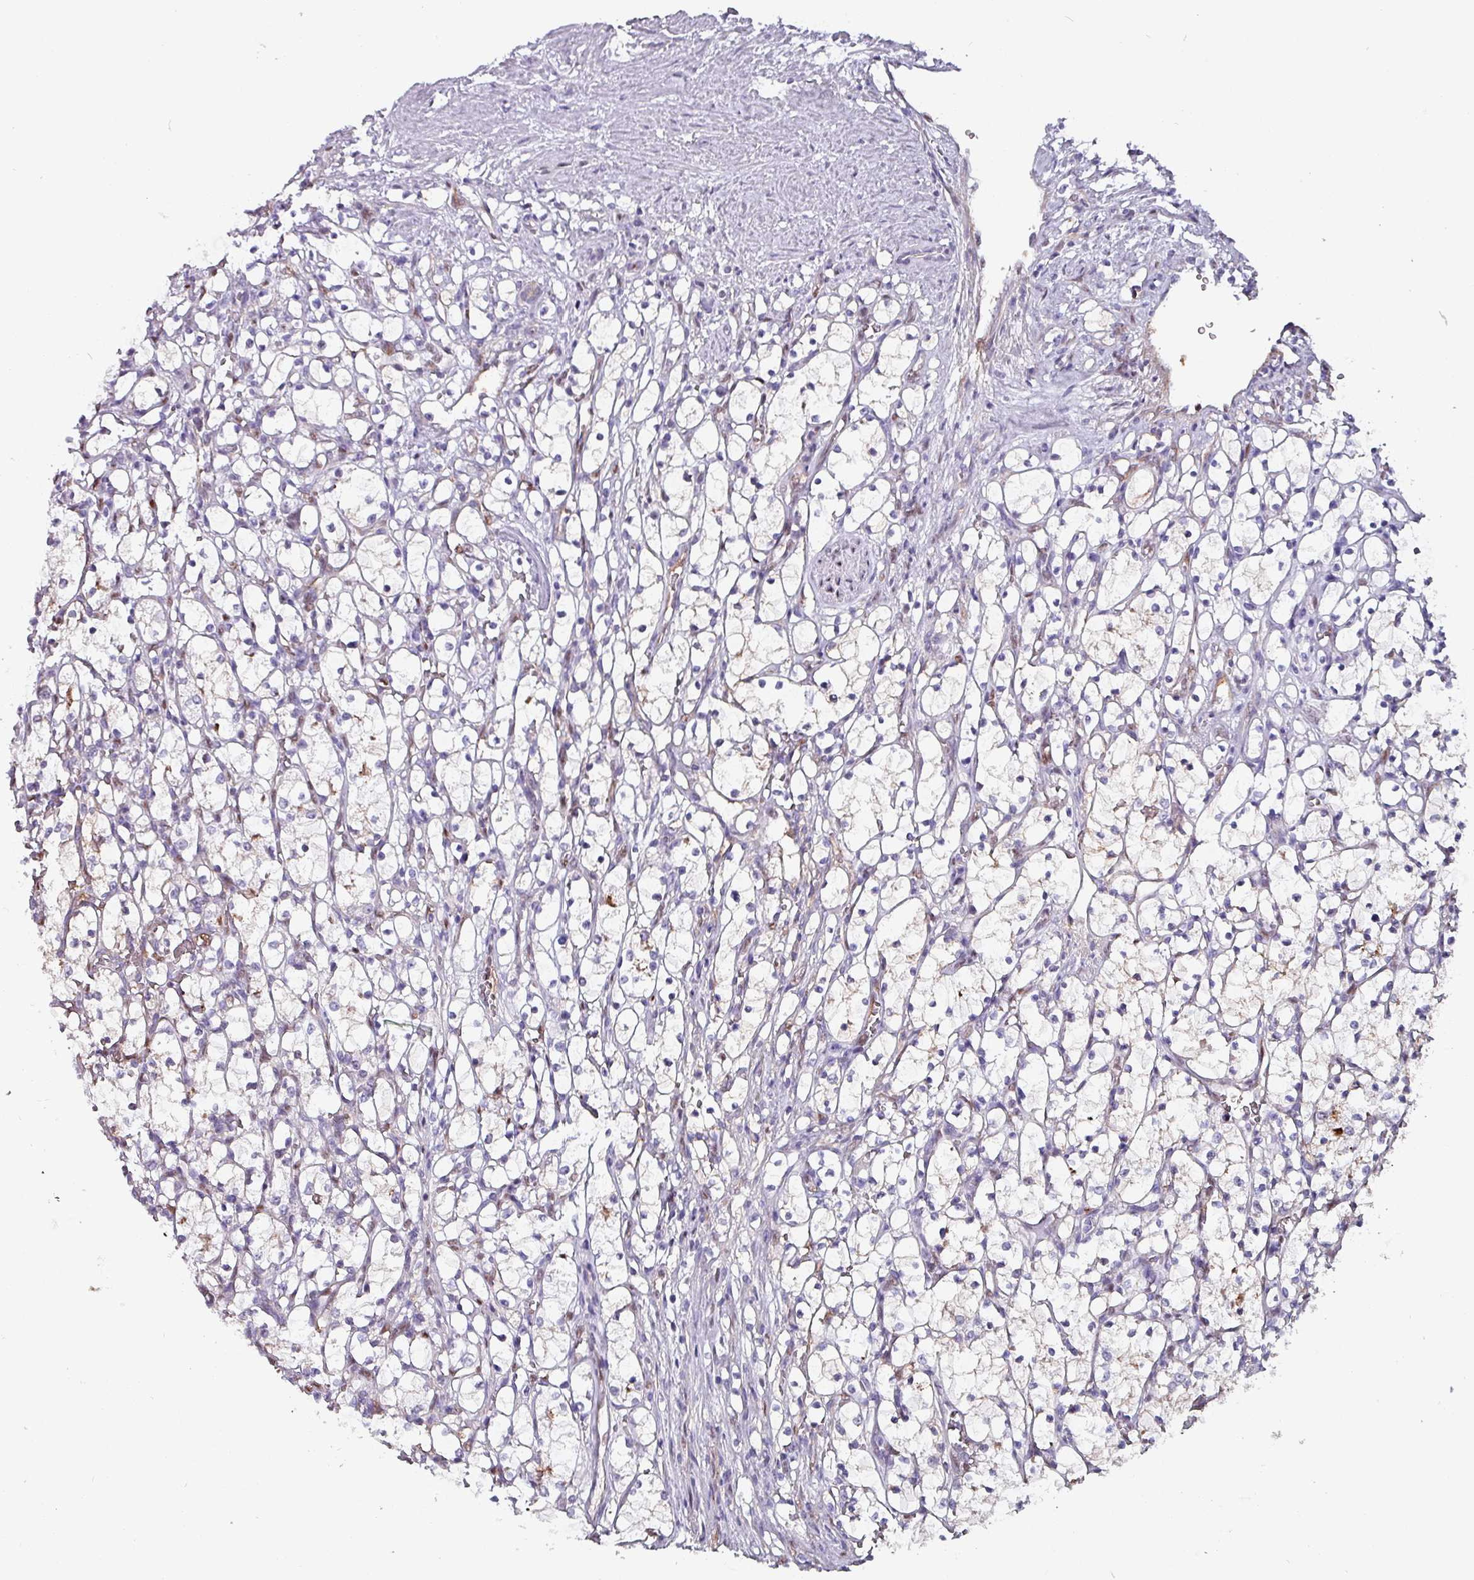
{"staining": {"intensity": "weak", "quantity": "<25%", "location": "cytoplasmic/membranous"}, "tissue": "renal cancer", "cell_type": "Tumor cells", "image_type": "cancer", "snomed": [{"axis": "morphology", "description": "Adenocarcinoma, NOS"}, {"axis": "topography", "description": "Kidney"}], "caption": "This is an immunohistochemistry histopathology image of renal cancer (adenocarcinoma). There is no positivity in tumor cells.", "gene": "ZNF816-ZNF321P", "patient": {"sex": "female", "age": 69}}